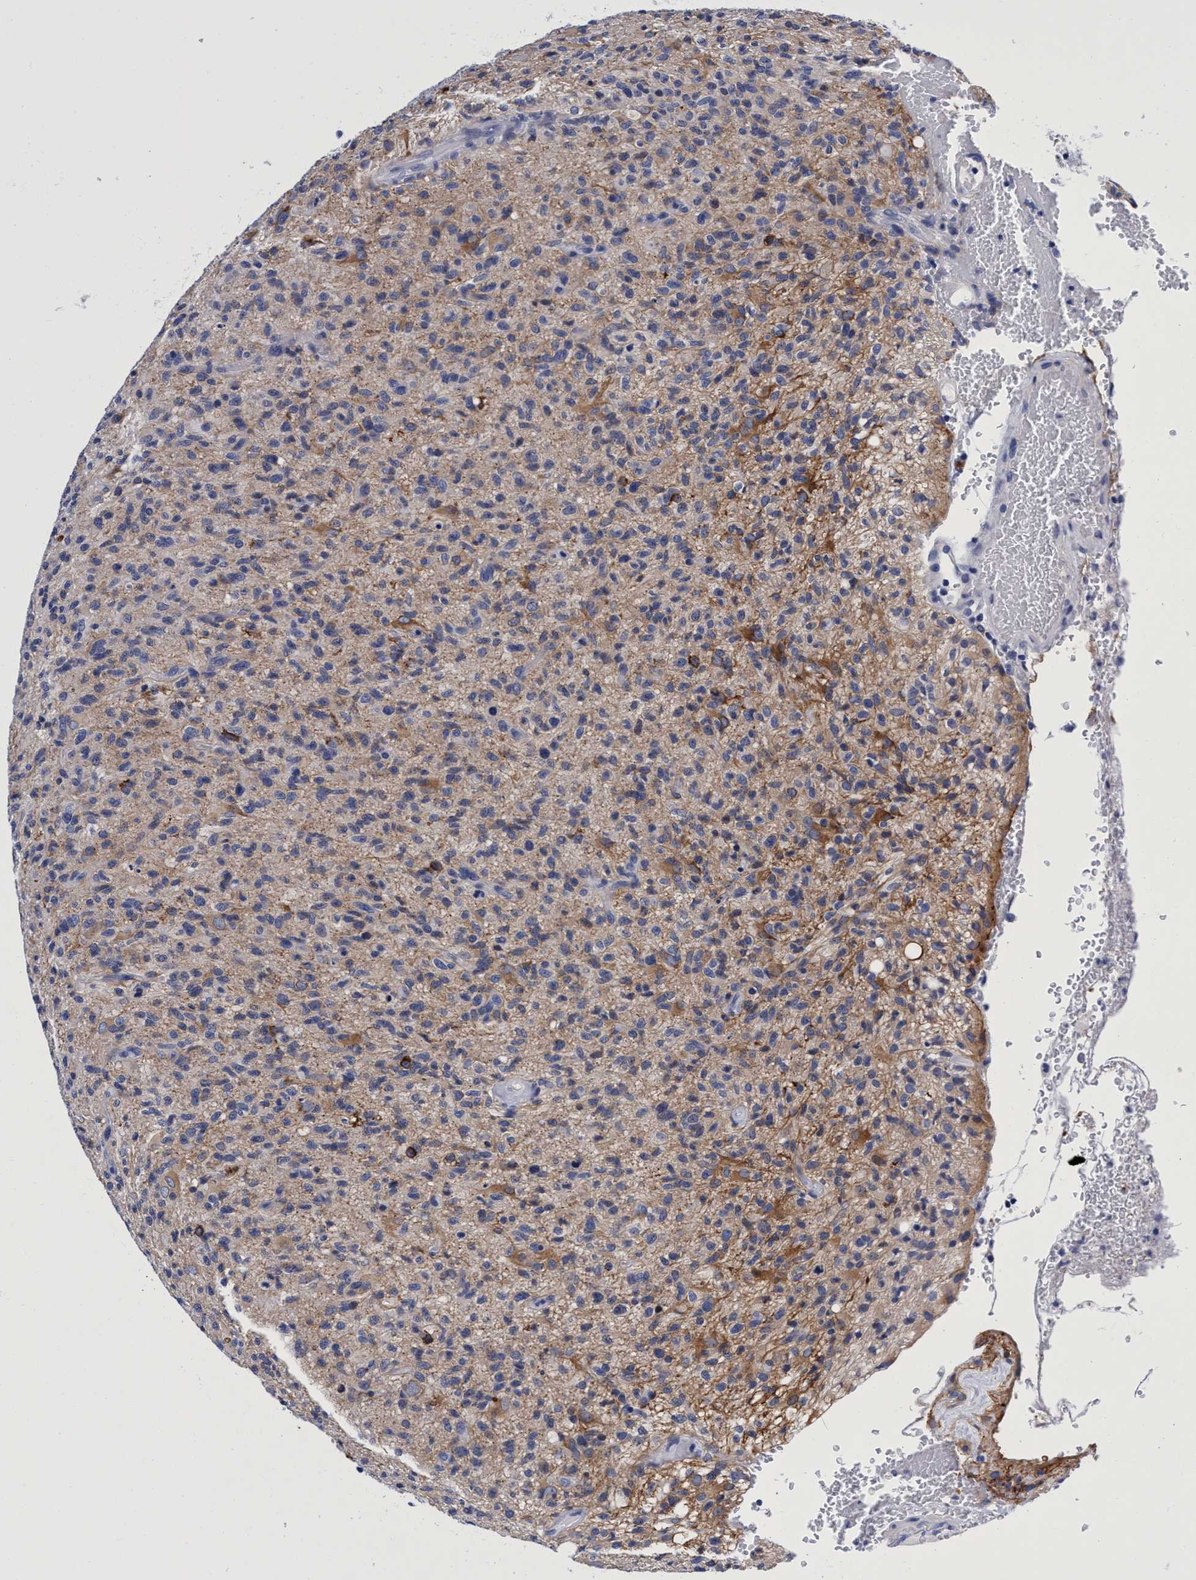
{"staining": {"intensity": "weak", "quantity": "<25%", "location": "cytoplasmic/membranous"}, "tissue": "glioma", "cell_type": "Tumor cells", "image_type": "cancer", "snomed": [{"axis": "morphology", "description": "Glioma, malignant, High grade"}, {"axis": "topography", "description": "Brain"}], "caption": "Tumor cells show no significant protein expression in malignant glioma (high-grade).", "gene": "PLPPR1", "patient": {"sex": "male", "age": 71}}